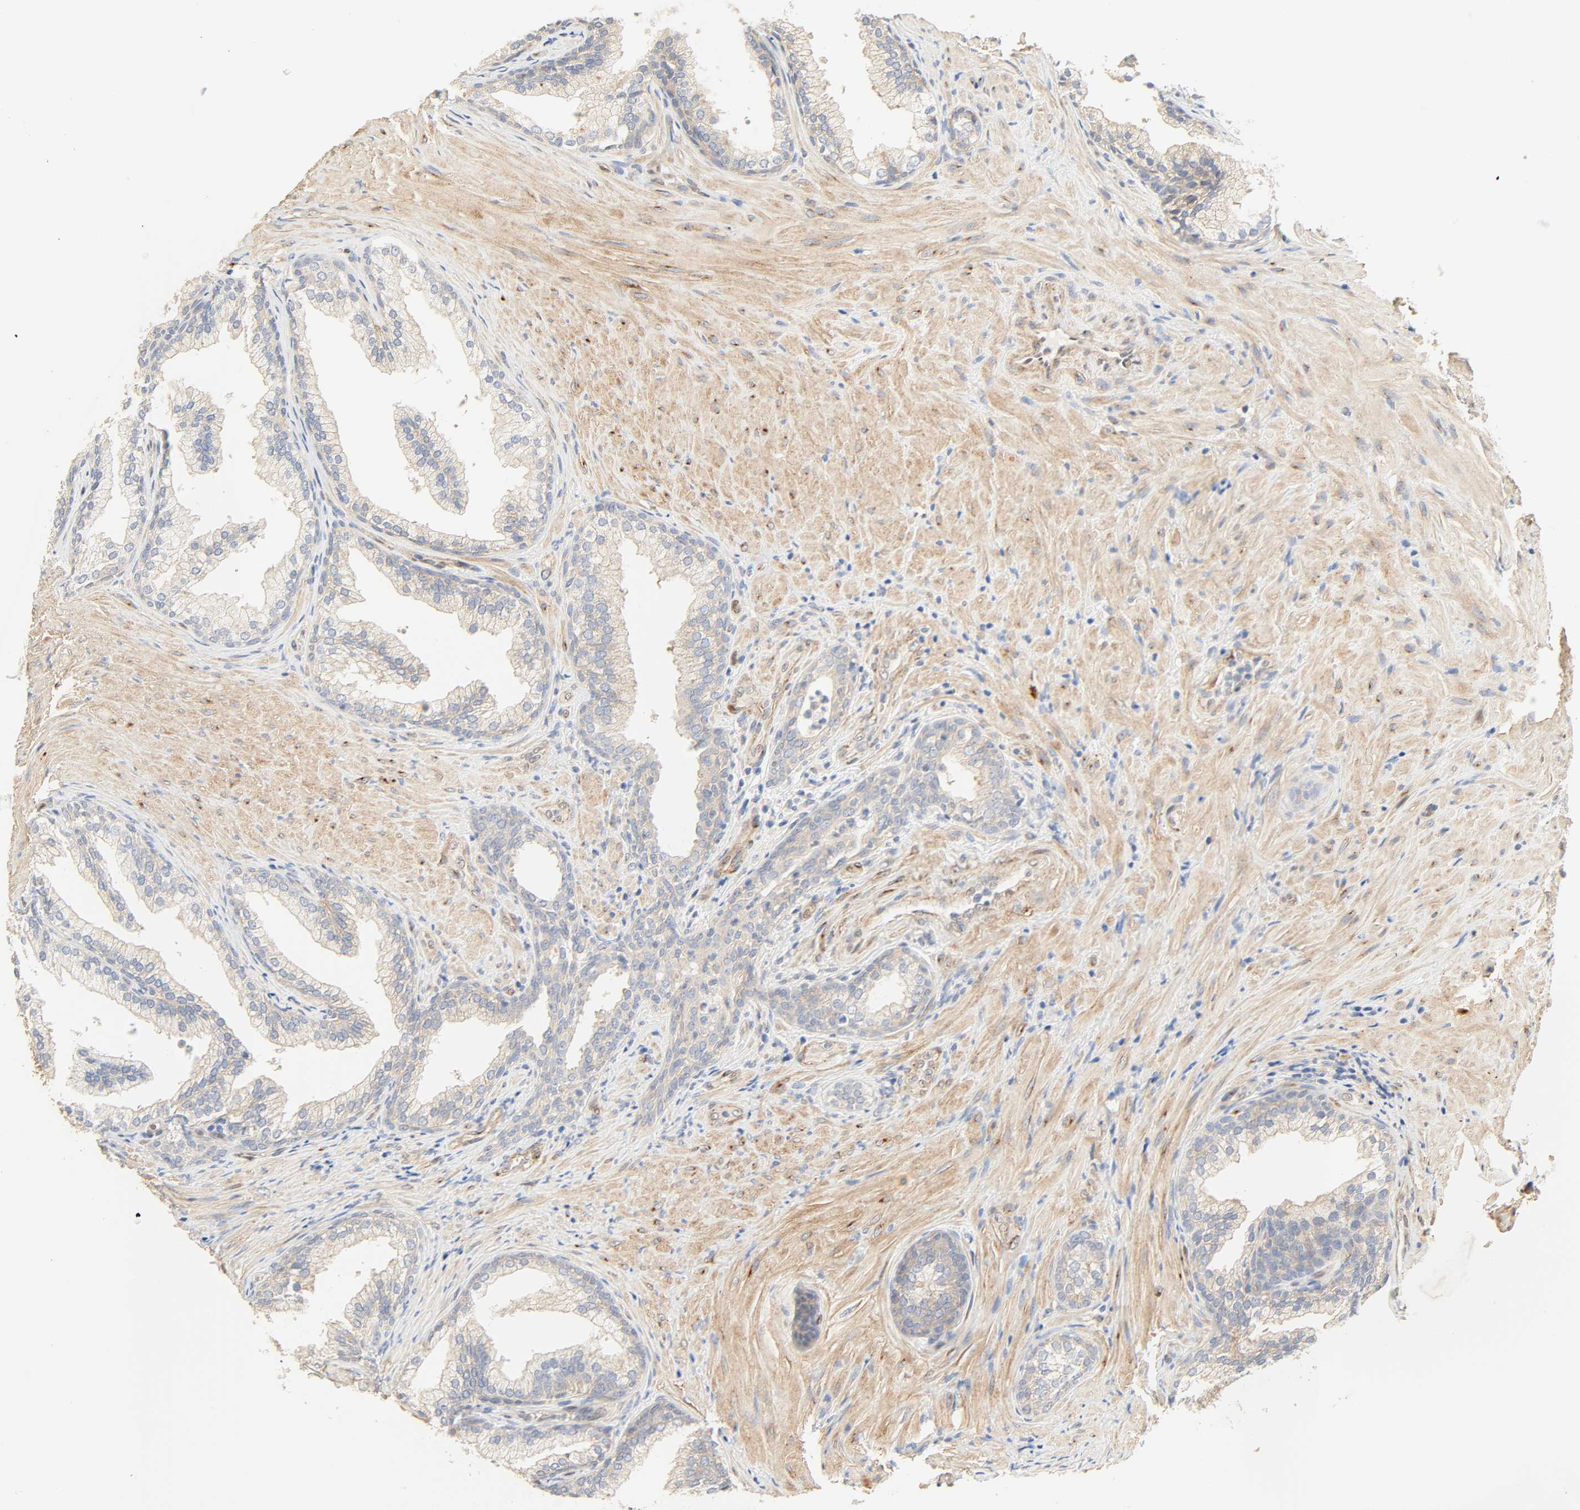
{"staining": {"intensity": "negative", "quantity": "none", "location": "none"}, "tissue": "prostate", "cell_type": "Glandular cells", "image_type": "normal", "snomed": [{"axis": "morphology", "description": "Normal tissue, NOS"}, {"axis": "topography", "description": "Prostate"}], "caption": "IHC histopathology image of unremarkable human prostate stained for a protein (brown), which reveals no expression in glandular cells. (DAB (3,3'-diaminobenzidine) IHC visualized using brightfield microscopy, high magnification).", "gene": "BORCS8", "patient": {"sex": "male", "age": 76}}